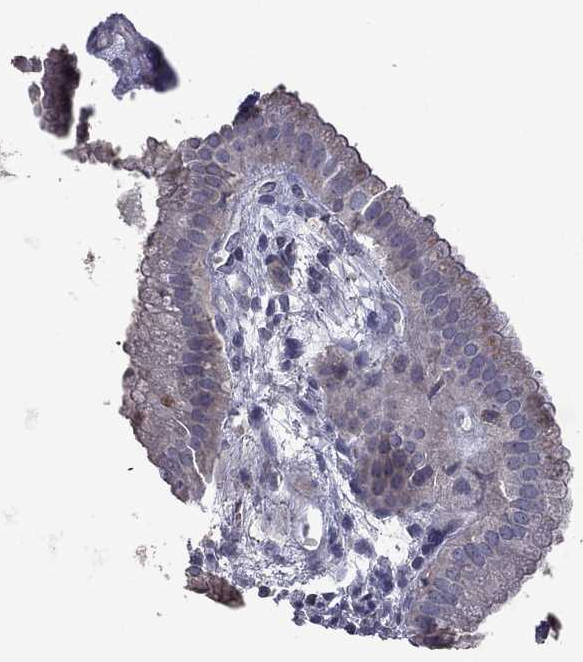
{"staining": {"intensity": "weak", "quantity": "<25%", "location": "cytoplasmic/membranous"}, "tissue": "gallbladder", "cell_type": "Glandular cells", "image_type": "normal", "snomed": [{"axis": "morphology", "description": "Normal tissue, NOS"}, {"axis": "topography", "description": "Gallbladder"}], "caption": "Glandular cells are negative for protein expression in benign human gallbladder. (Immunohistochemistry, brightfield microscopy, high magnification).", "gene": "ENSG00000288520", "patient": {"sex": "male", "age": 67}}